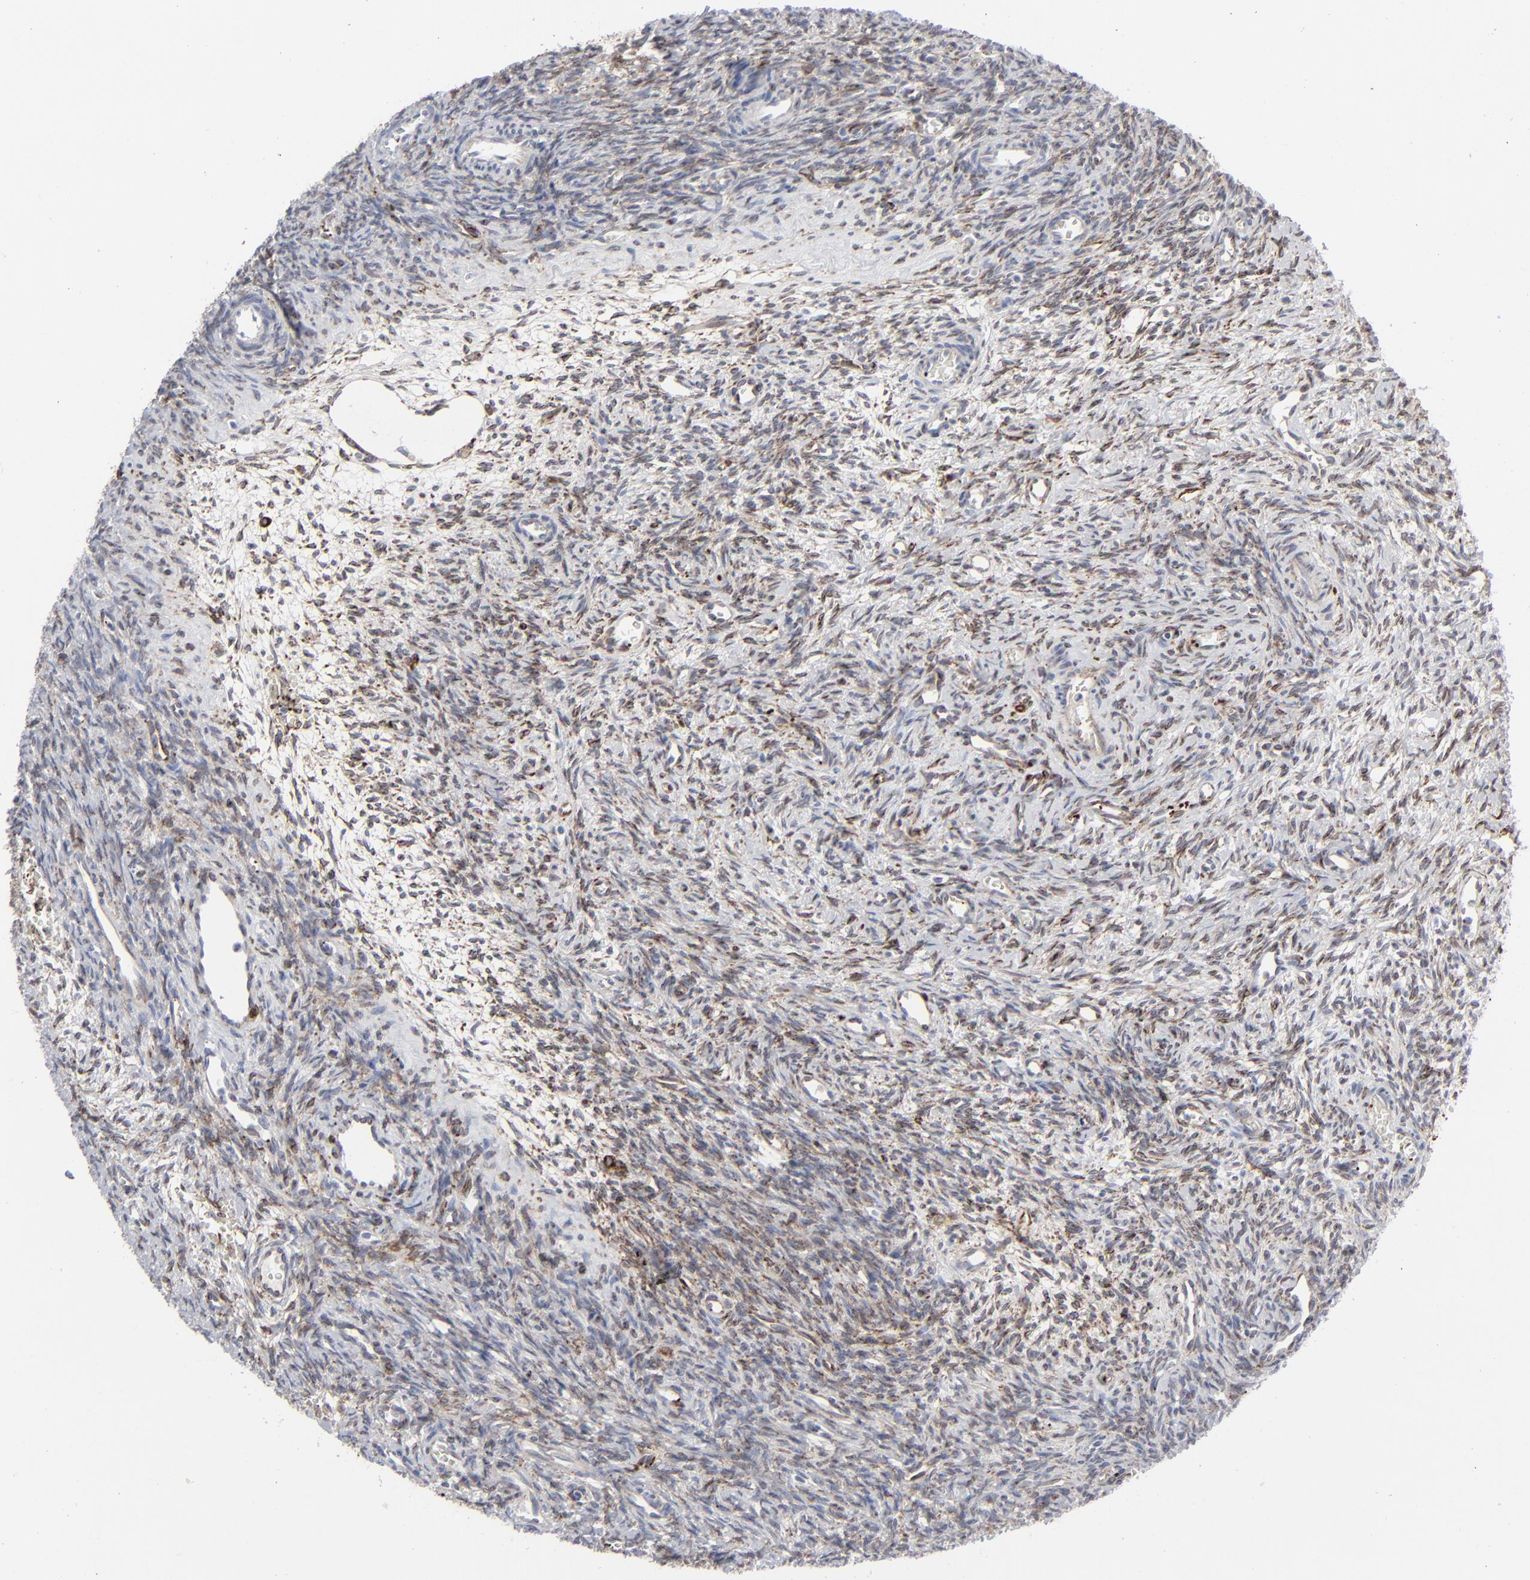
{"staining": {"intensity": "strong", "quantity": ">75%", "location": "cytoplasmic/membranous"}, "tissue": "ovary", "cell_type": "Ovarian stroma cells", "image_type": "normal", "snomed": [{"axis": "morphology", "description": "Normal tissue, NOS"}, {"axis": "topography", "description": "Ovary"}], "caption": "Strong cytoplasmic/membranous protein staining is seen in about >75% of ovarian stroma cells in ovary.", "gene": "SPARC", "patient": {"sex": "female", "age": 39}}